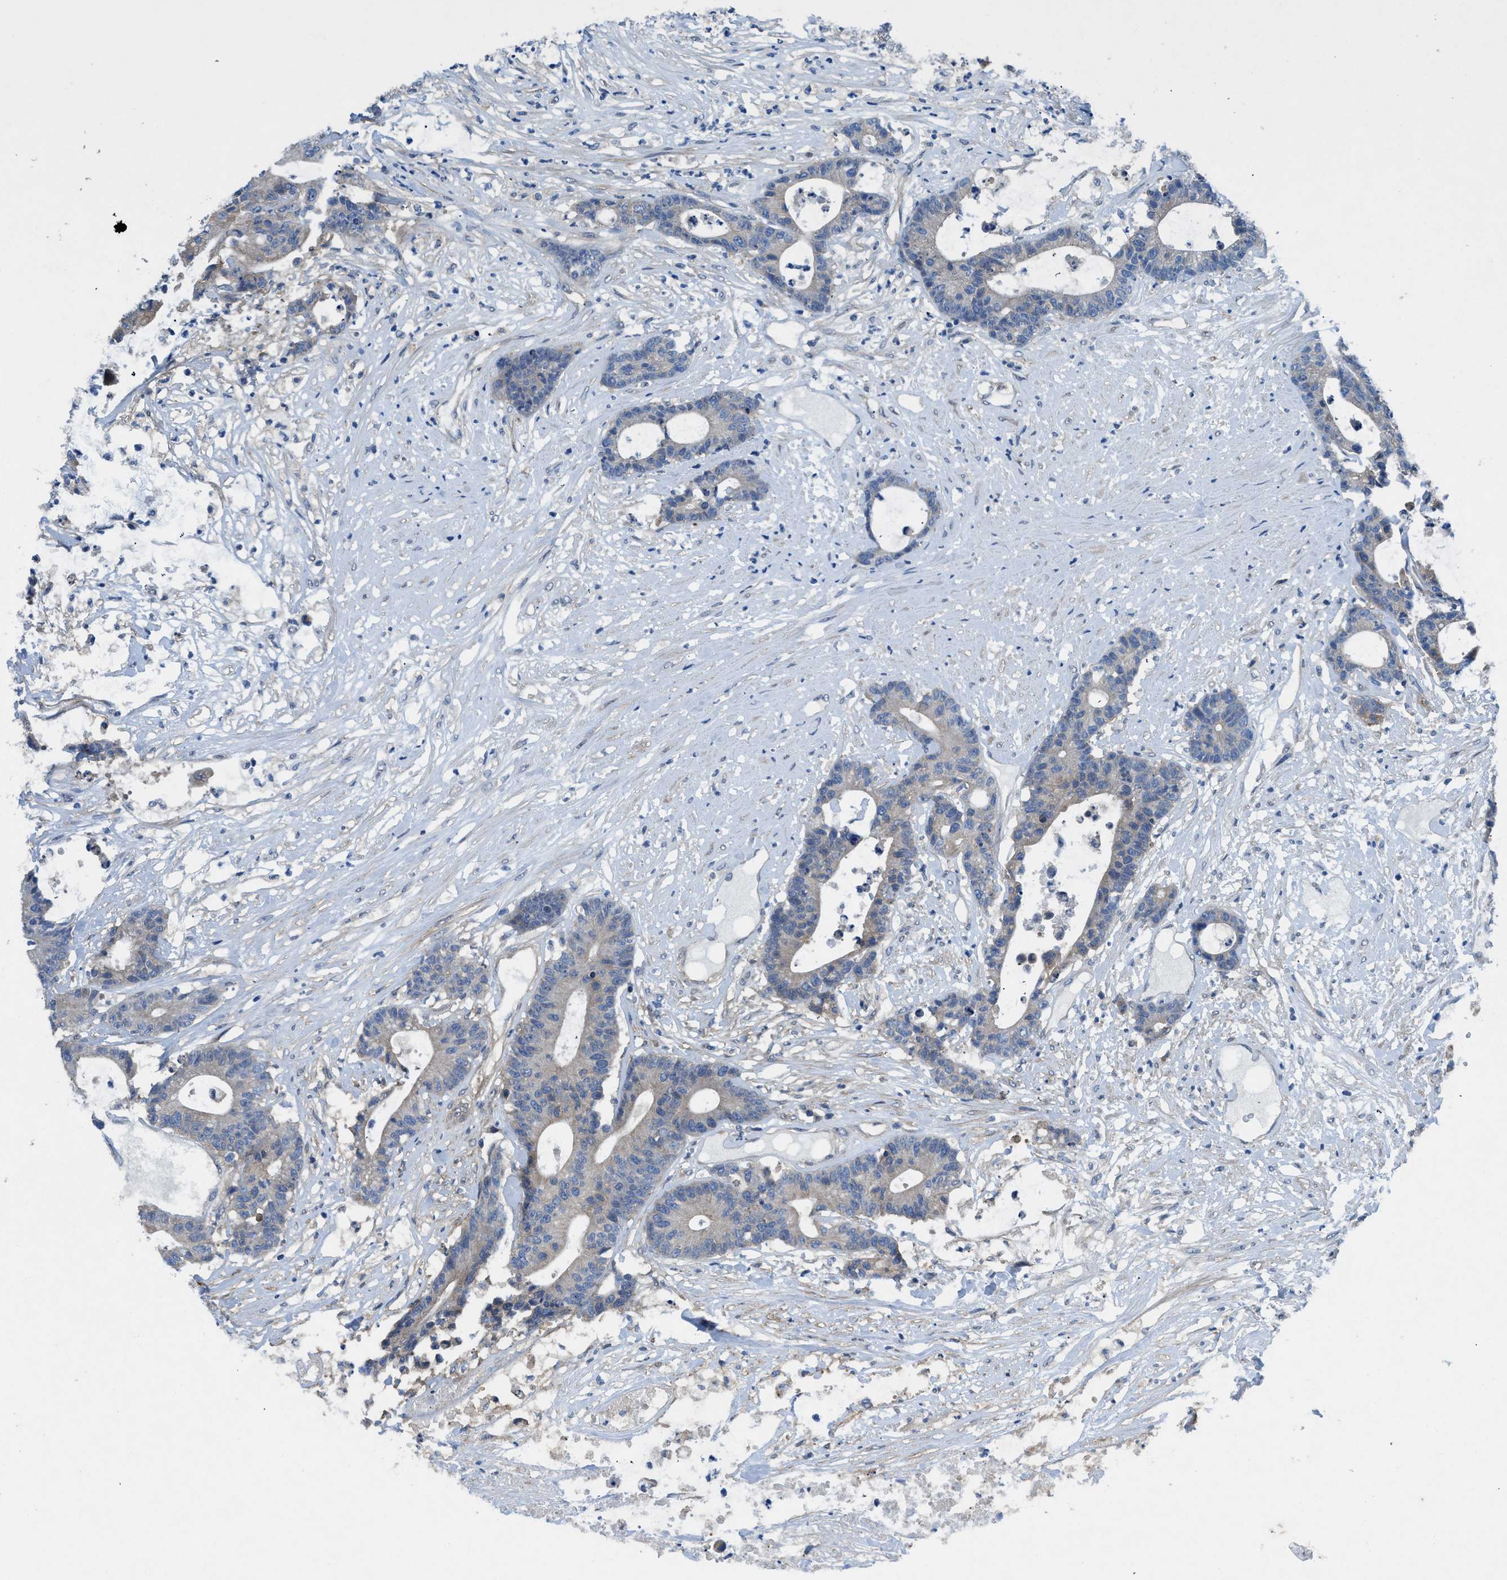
{"staining": {"intensity": "negative", "quantity": "none", "location": "none"}, "tissue": "colorectal cancer", "cell_type": "Tumor cells", "image_type": "cancer", "snomed": [{"axis": "morphology", "description": "Adenocarcinoma, NOS"}, {"axis": "topography", "description": "Colon"}], "caption": "IHC micrograph of human colorectal cancer (adenocarcinoma) stained for a protein (brown), which demonstrates no positivity in tumor cells.", "gene": "PANX1", "patient": {"sex": "female", "age": 84}}